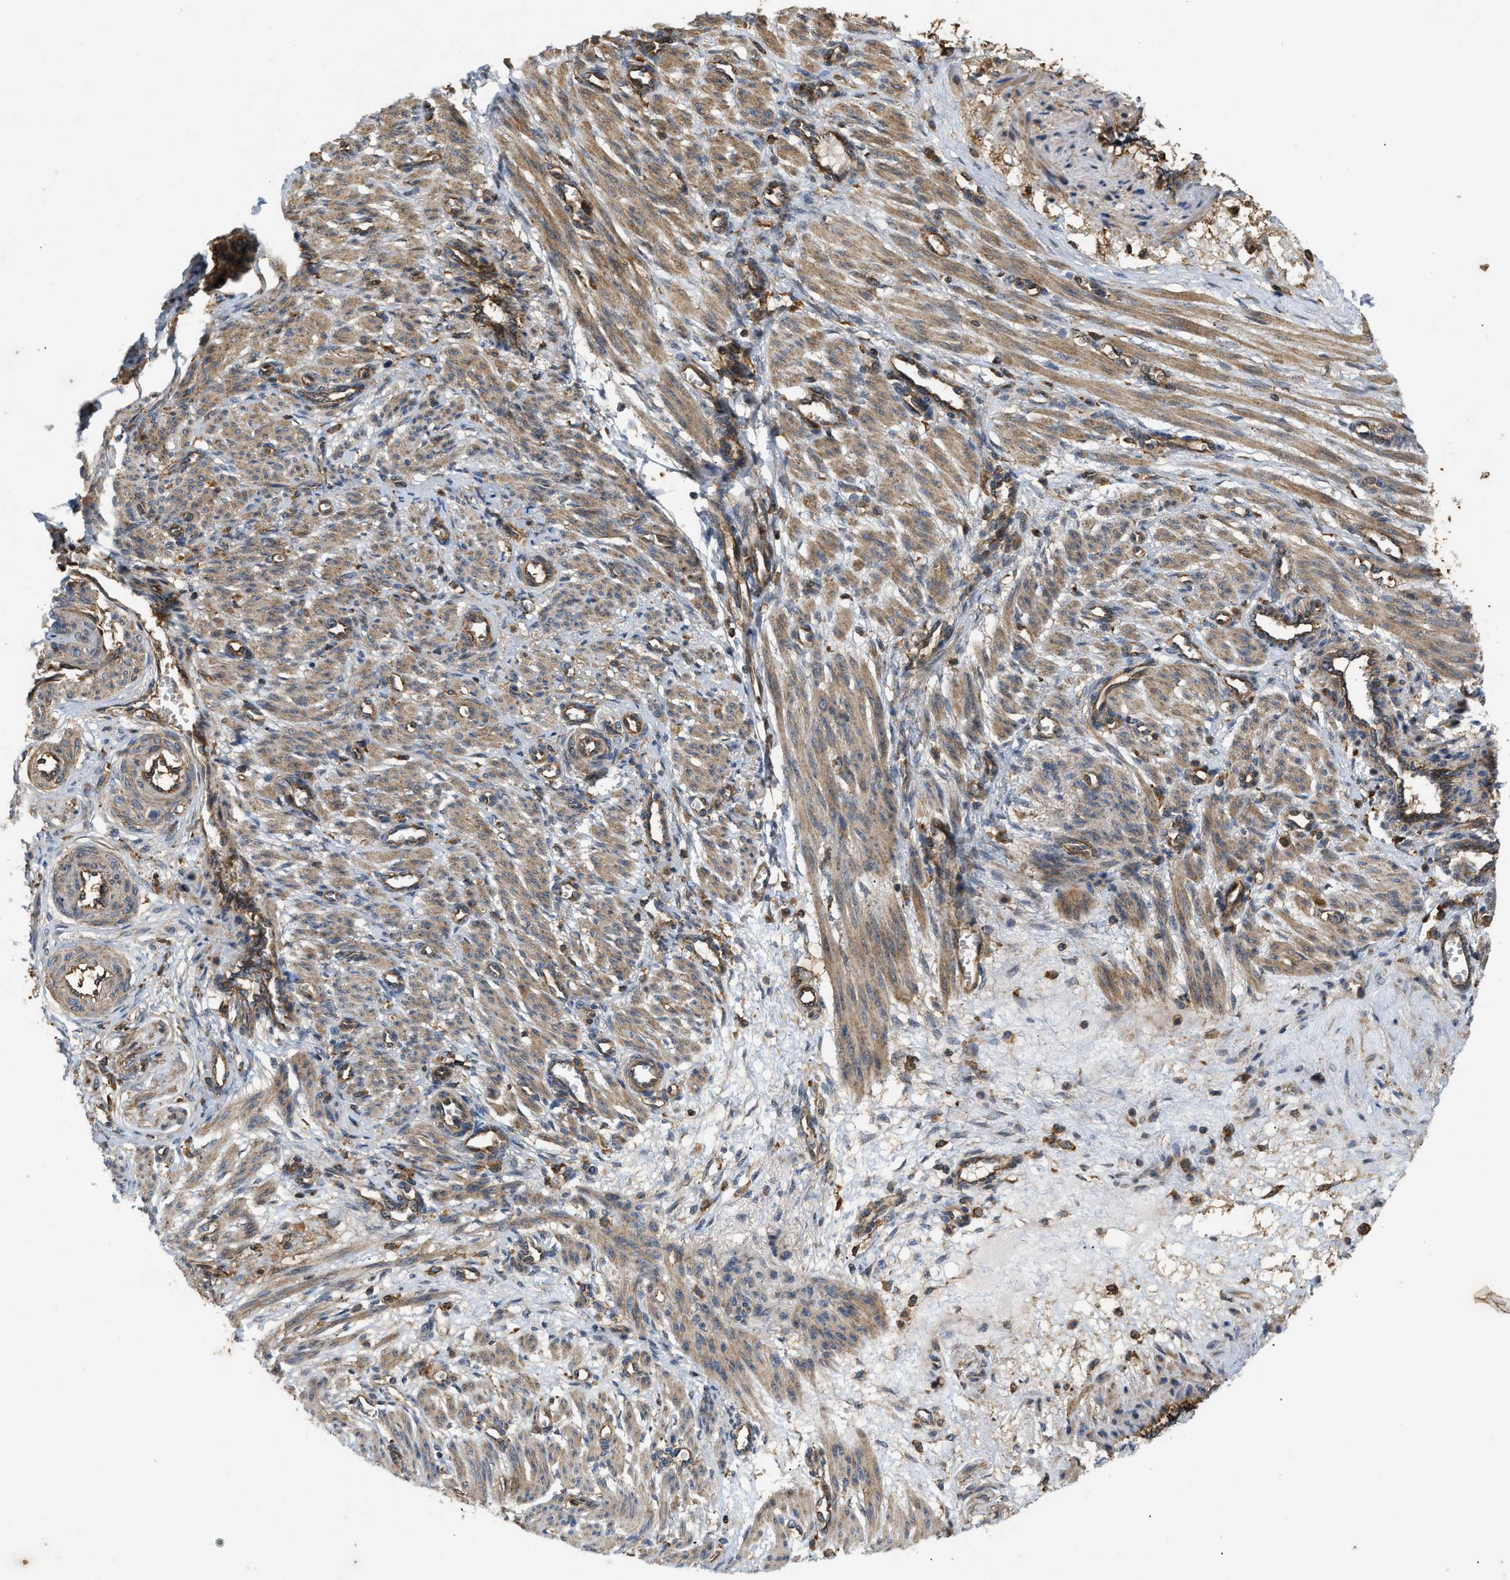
{"staining": {"intensity": "moderate", "quantity": ">75%", "location": "cytoplasmic/membranous"}, "tissue": "smooth muscle", "cell_type": "Smooth muscle cells", "image_type": "normal", "snomed": [{"axis": "morphology", "description": "Normal tissue, NOS"}, {"axis": "topography", "description": "Endometrium"}], "caption": "Immunohistochemistry (IHC) (DAB (3,3'-diaminobenzidine)) staining of normal smooth muscle shows moderate cytoplasmic/membranous protein expression in approximately >75% of smooth muscle cells.", "gene": "GNB4", "patient": {"sex": "female", "age": 33}}